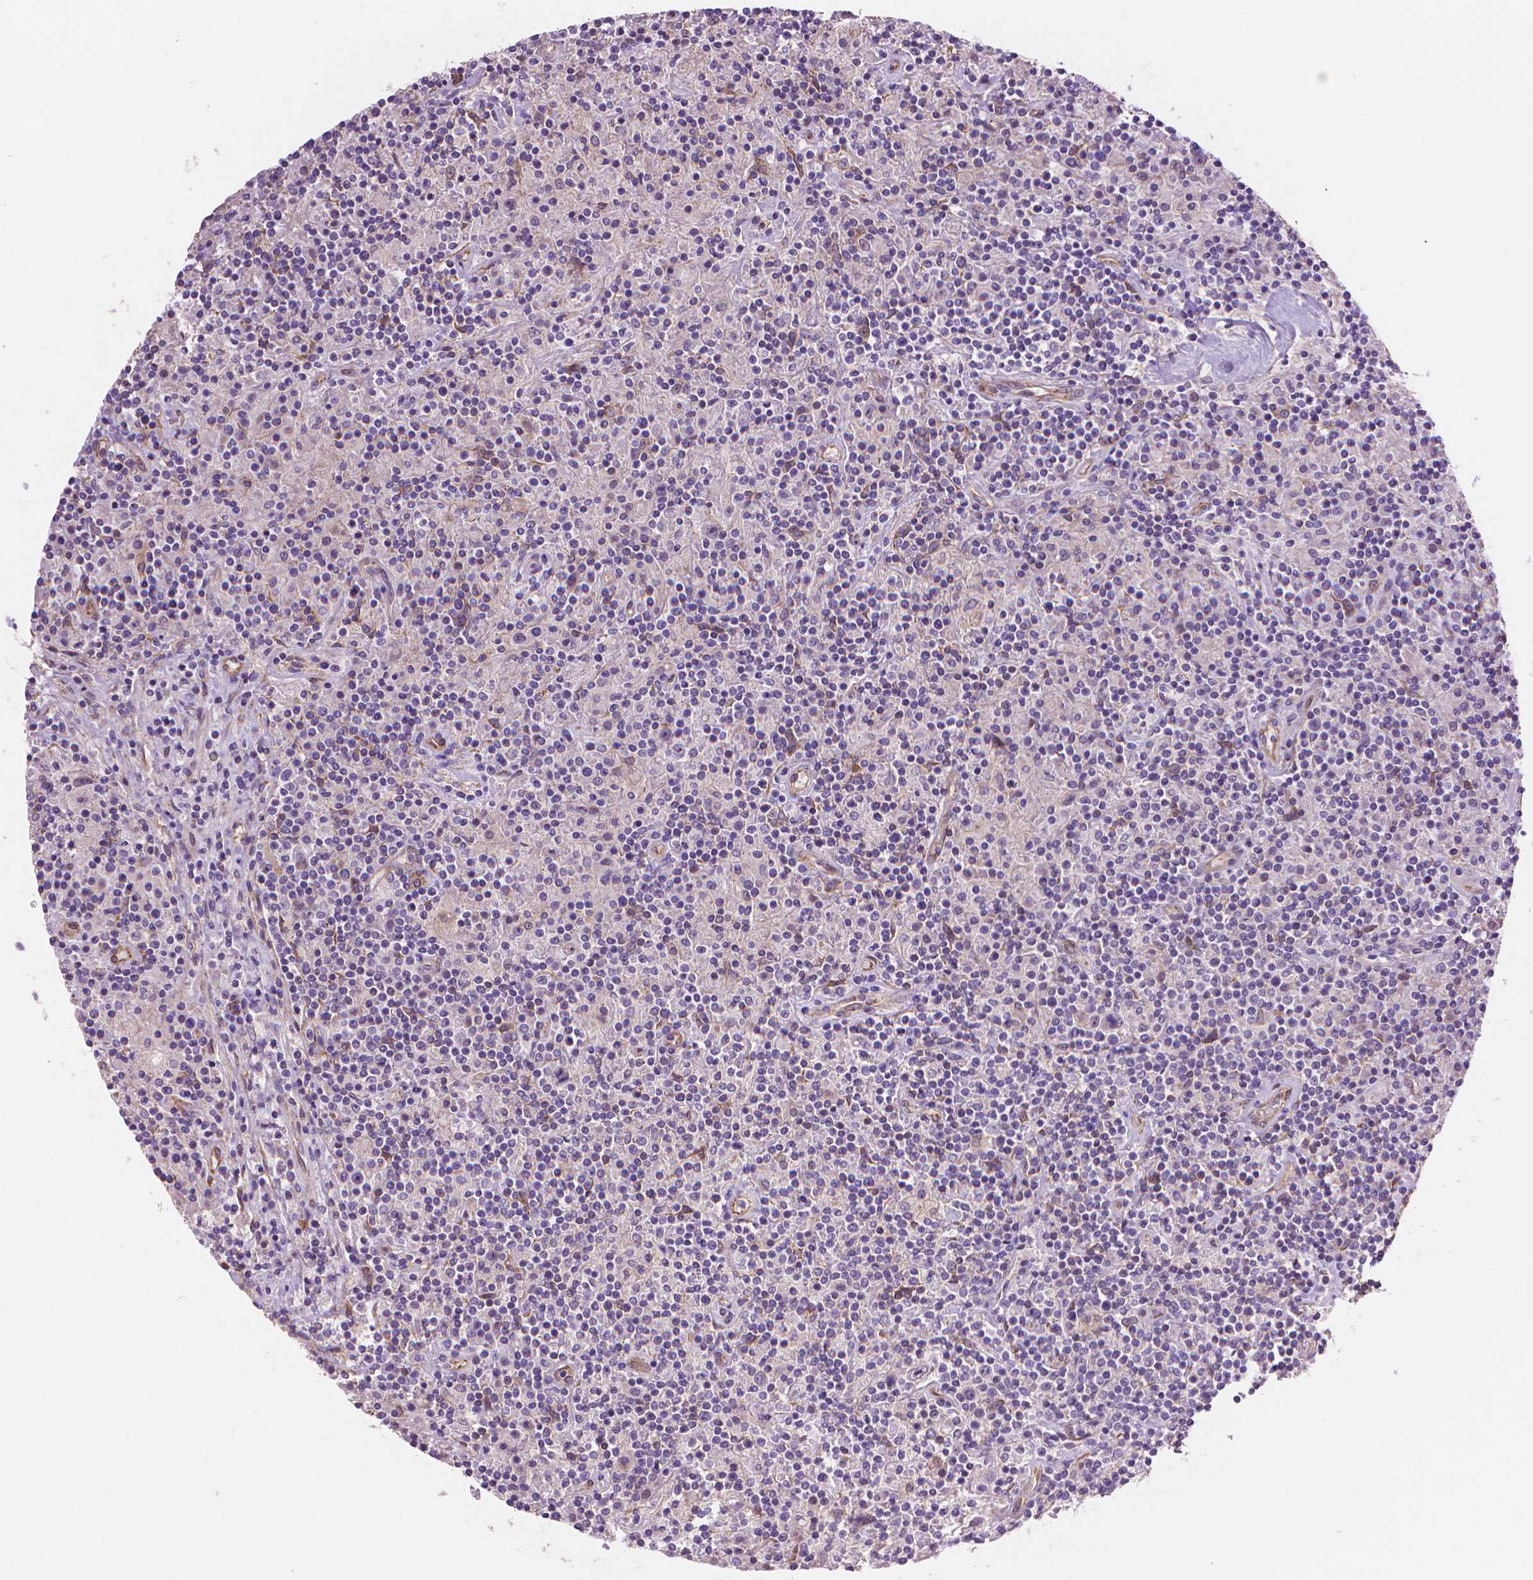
{"staining": {"intensity": "negative", "quantity": "none", "location": "none"}, "tissue": "lymphoma", "cell_type": "Tumor cells", "image_type": "cancer", "snomed": [{"axis": "morphology", "description": "Hodgkin's disease, NOS"}, {"axis": "topography", "description": "Lymph node"}], "caption": "Protein analysis of lymphoma demonstrates no significant expression in tumor cells.", "gene": "AMMECR1", "patient": {"sex": "male", "age": 70}}